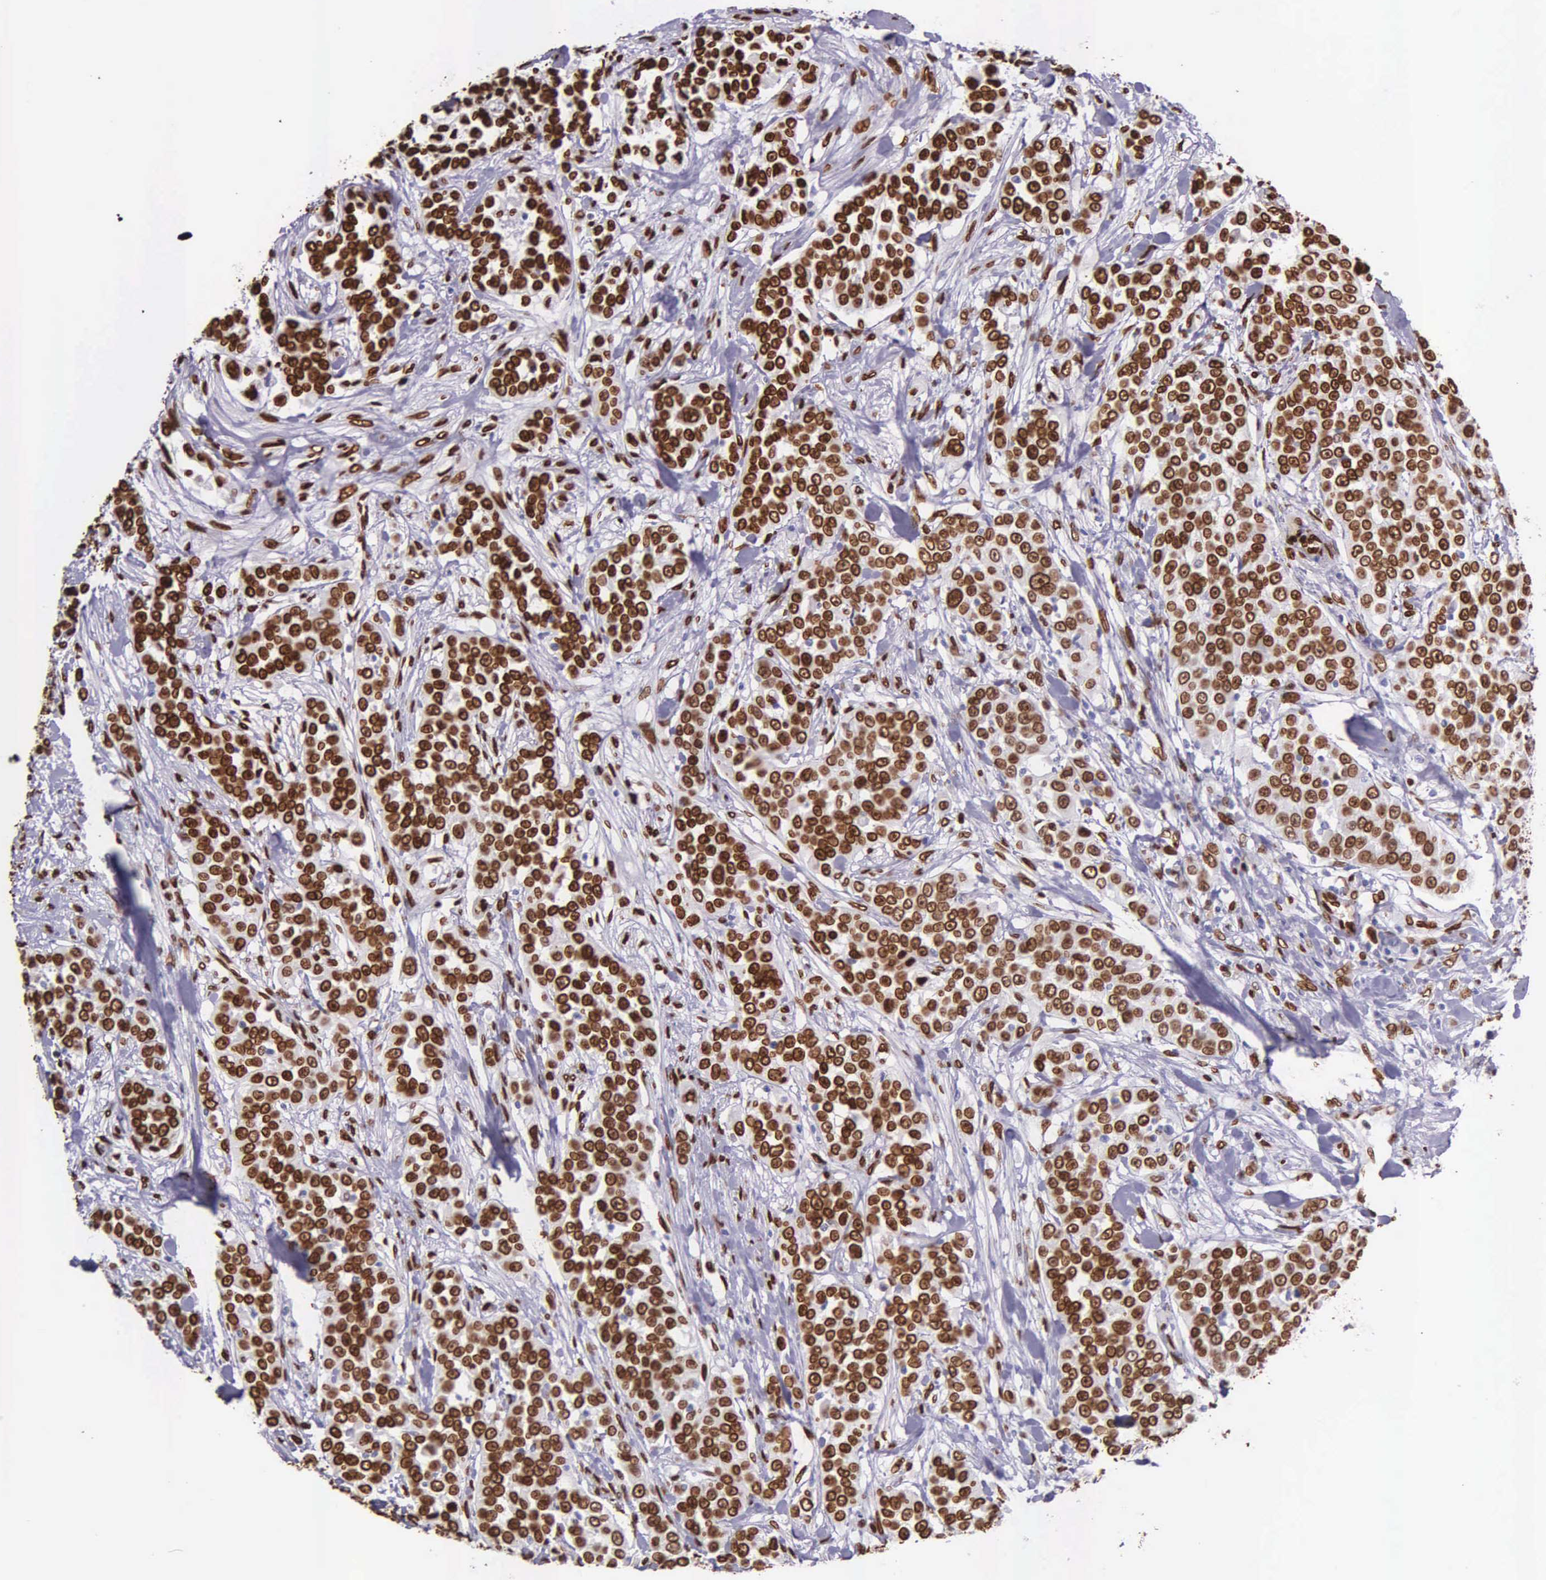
{"staining": {"intensity": "strong", "quantity": ">75%", "location": "nuclear"}, "tissue": "urothelial cancer", "cell_type": "Tumor cells", "image_type": "cancer", "snomed": [{"axis": "morphology", "description": "Urothelial carcinoma, High grade"}, {"axis": "topography", "description": "Urinary bladder"}], "caption": "Tumor cells display strong nuclear staining in about >75% of cells in urothelial cancer.", "gene": "H1-0", "patient": {"sex": "female", "age": 80}}